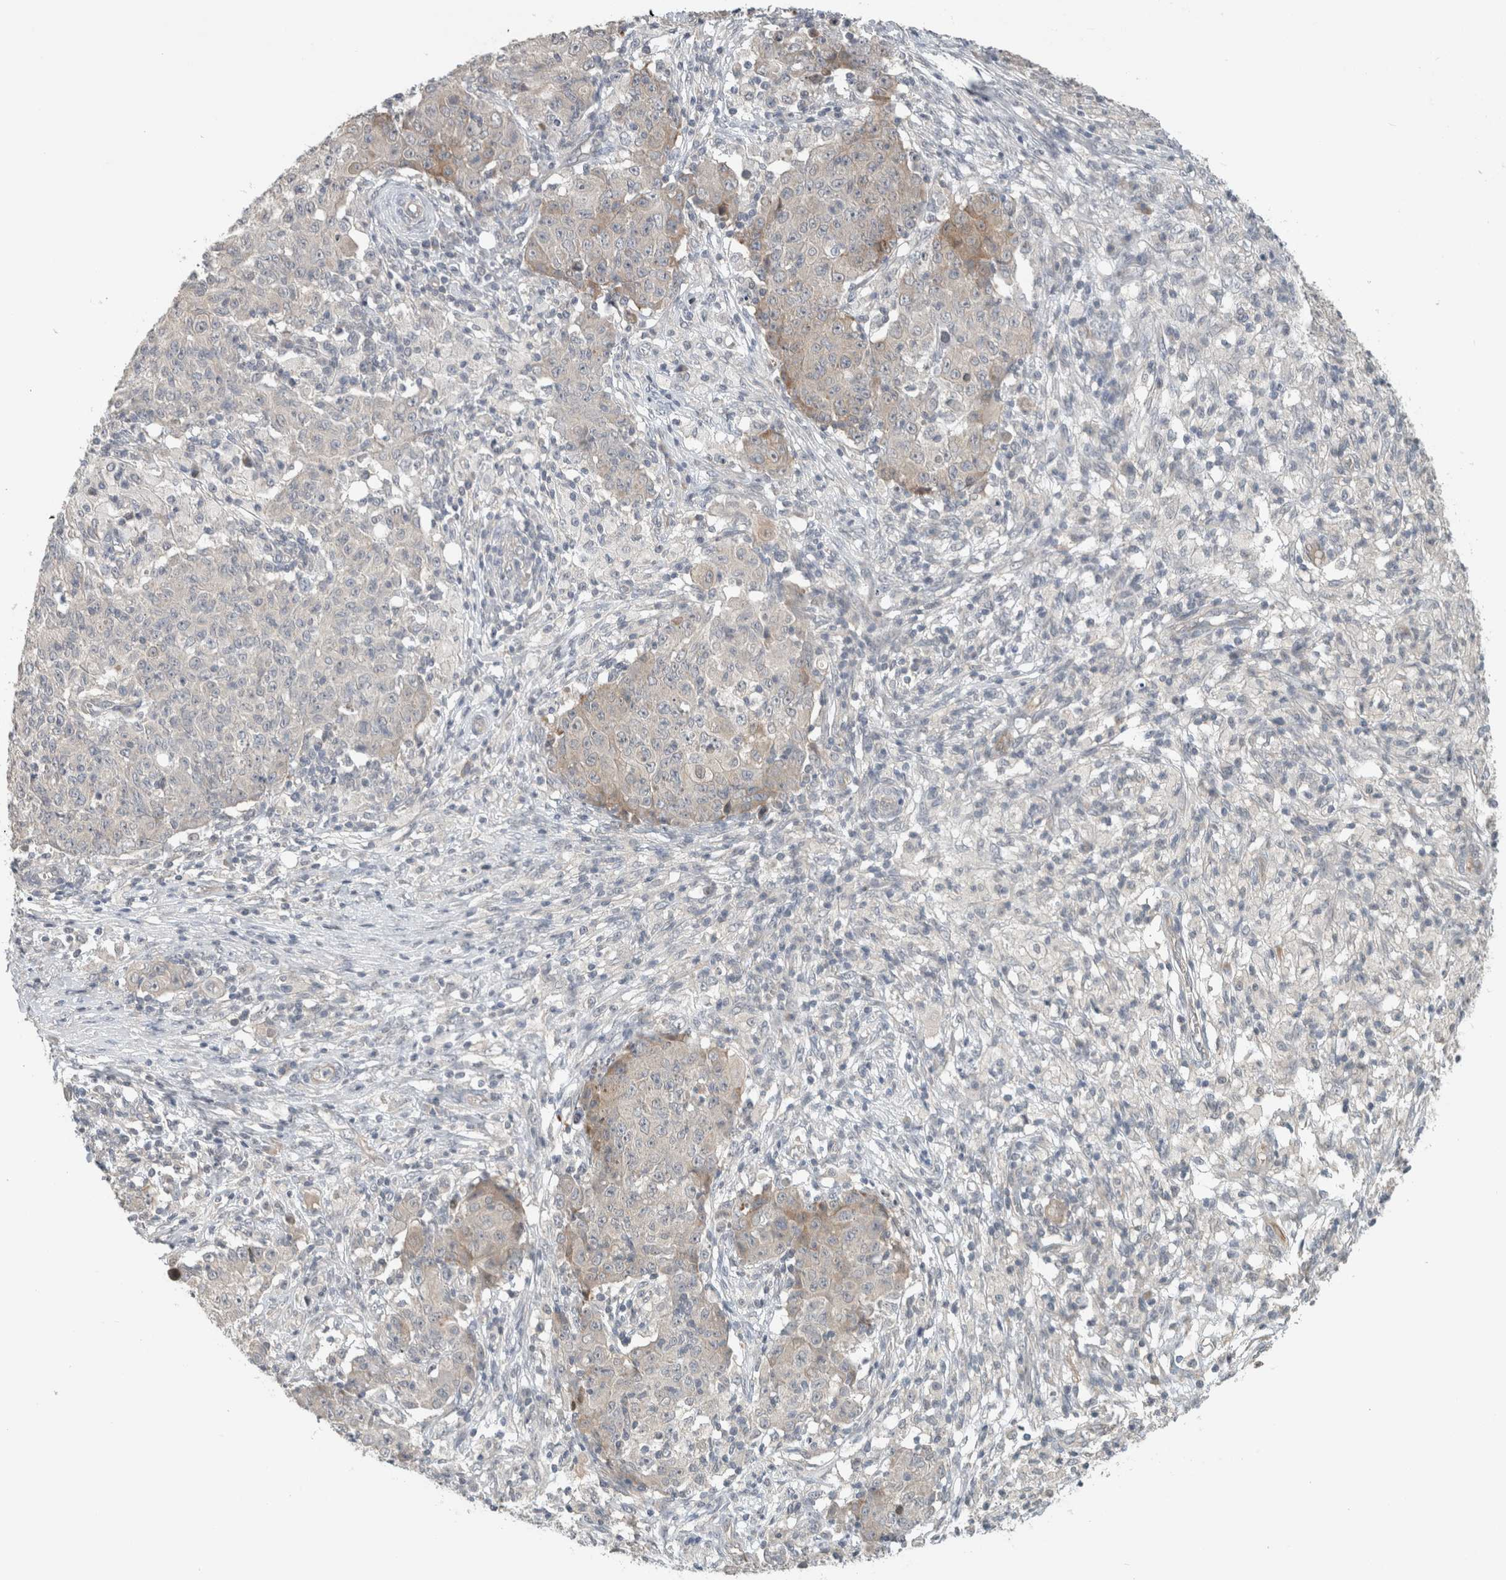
{"staining": {"intensity": "negative", "quantity": "none", "location": "none"}, "tissue": "ovarian cancer", "cell_type": "Tumor cells", "image_type": "cancer", "snomed": [{"axis": "morphology", "description": "Carcinoma, endometroid"}, {"axis": "topography", "description": "Ovary"}], "caption": "Histopathology image shows no protein expression in tumor cells of endometroid carcinoma (ovarian) tissue. (DAB (3,3'-diaminobenzidine) immunohistochemistry with hematoxylin counter stain).", "gene": "ERCC6L2", "patient": {"sex": "female", "age": 42}}